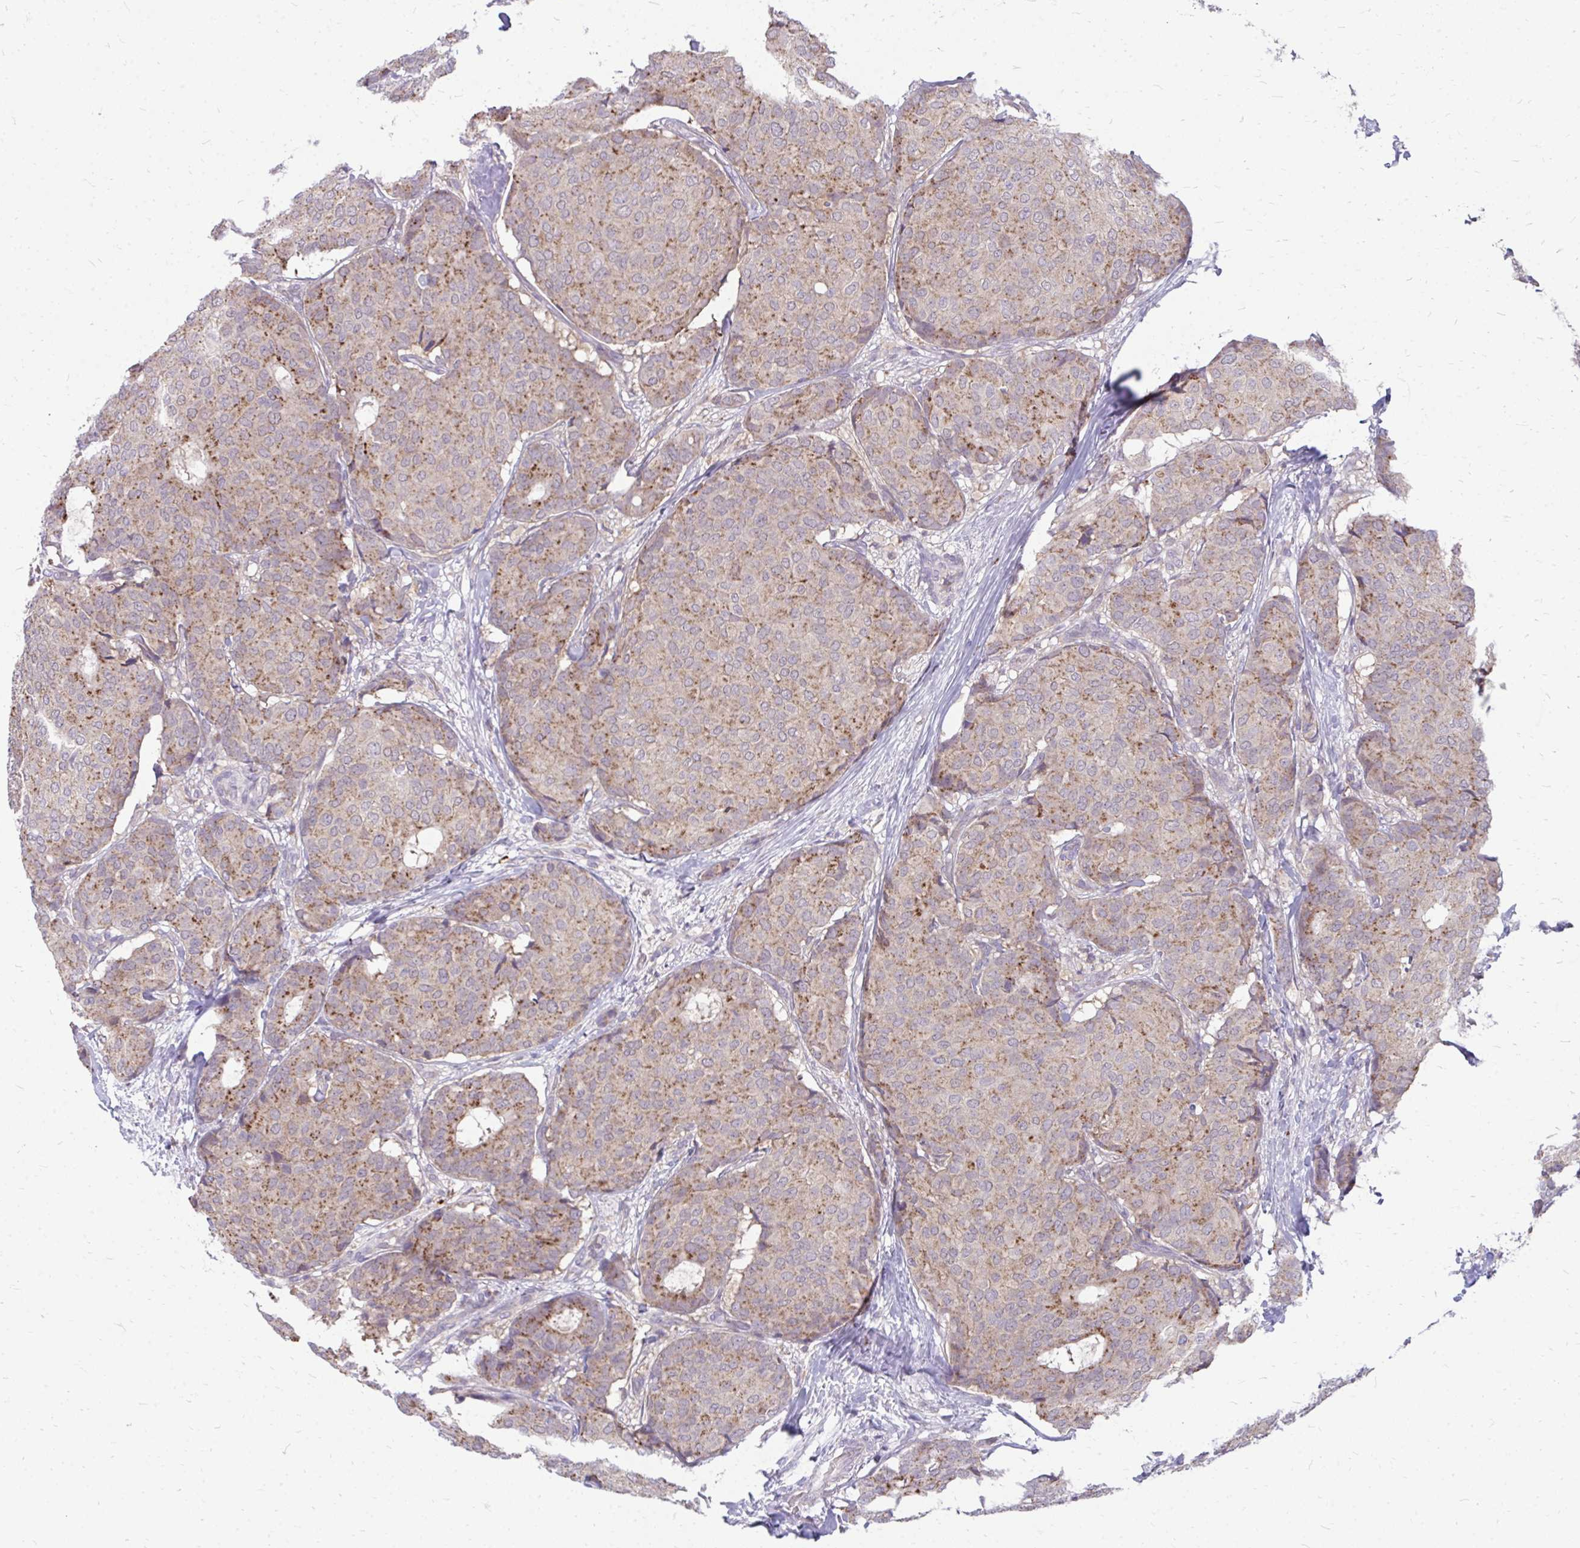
{"staining": {"intensity": "moderate", "quantity": "25%-75%", "location": "cytoplasmic/membranous"}, "tissue": "breast cancer", "cell_type": "Tumor cells", "image_type": "cancer", "snomed": [{"axis": "morphology", "description": "Duct carcinoma"}, {"axis": "topography", "description": "Breast"}], "caption": "Human breast infiltrating ductal carcinoma stained with a protein marker displays moderate staining in tumor cells.", "gene": "ZSCAN25", "patient": {"sex": "female", "age": 75}}